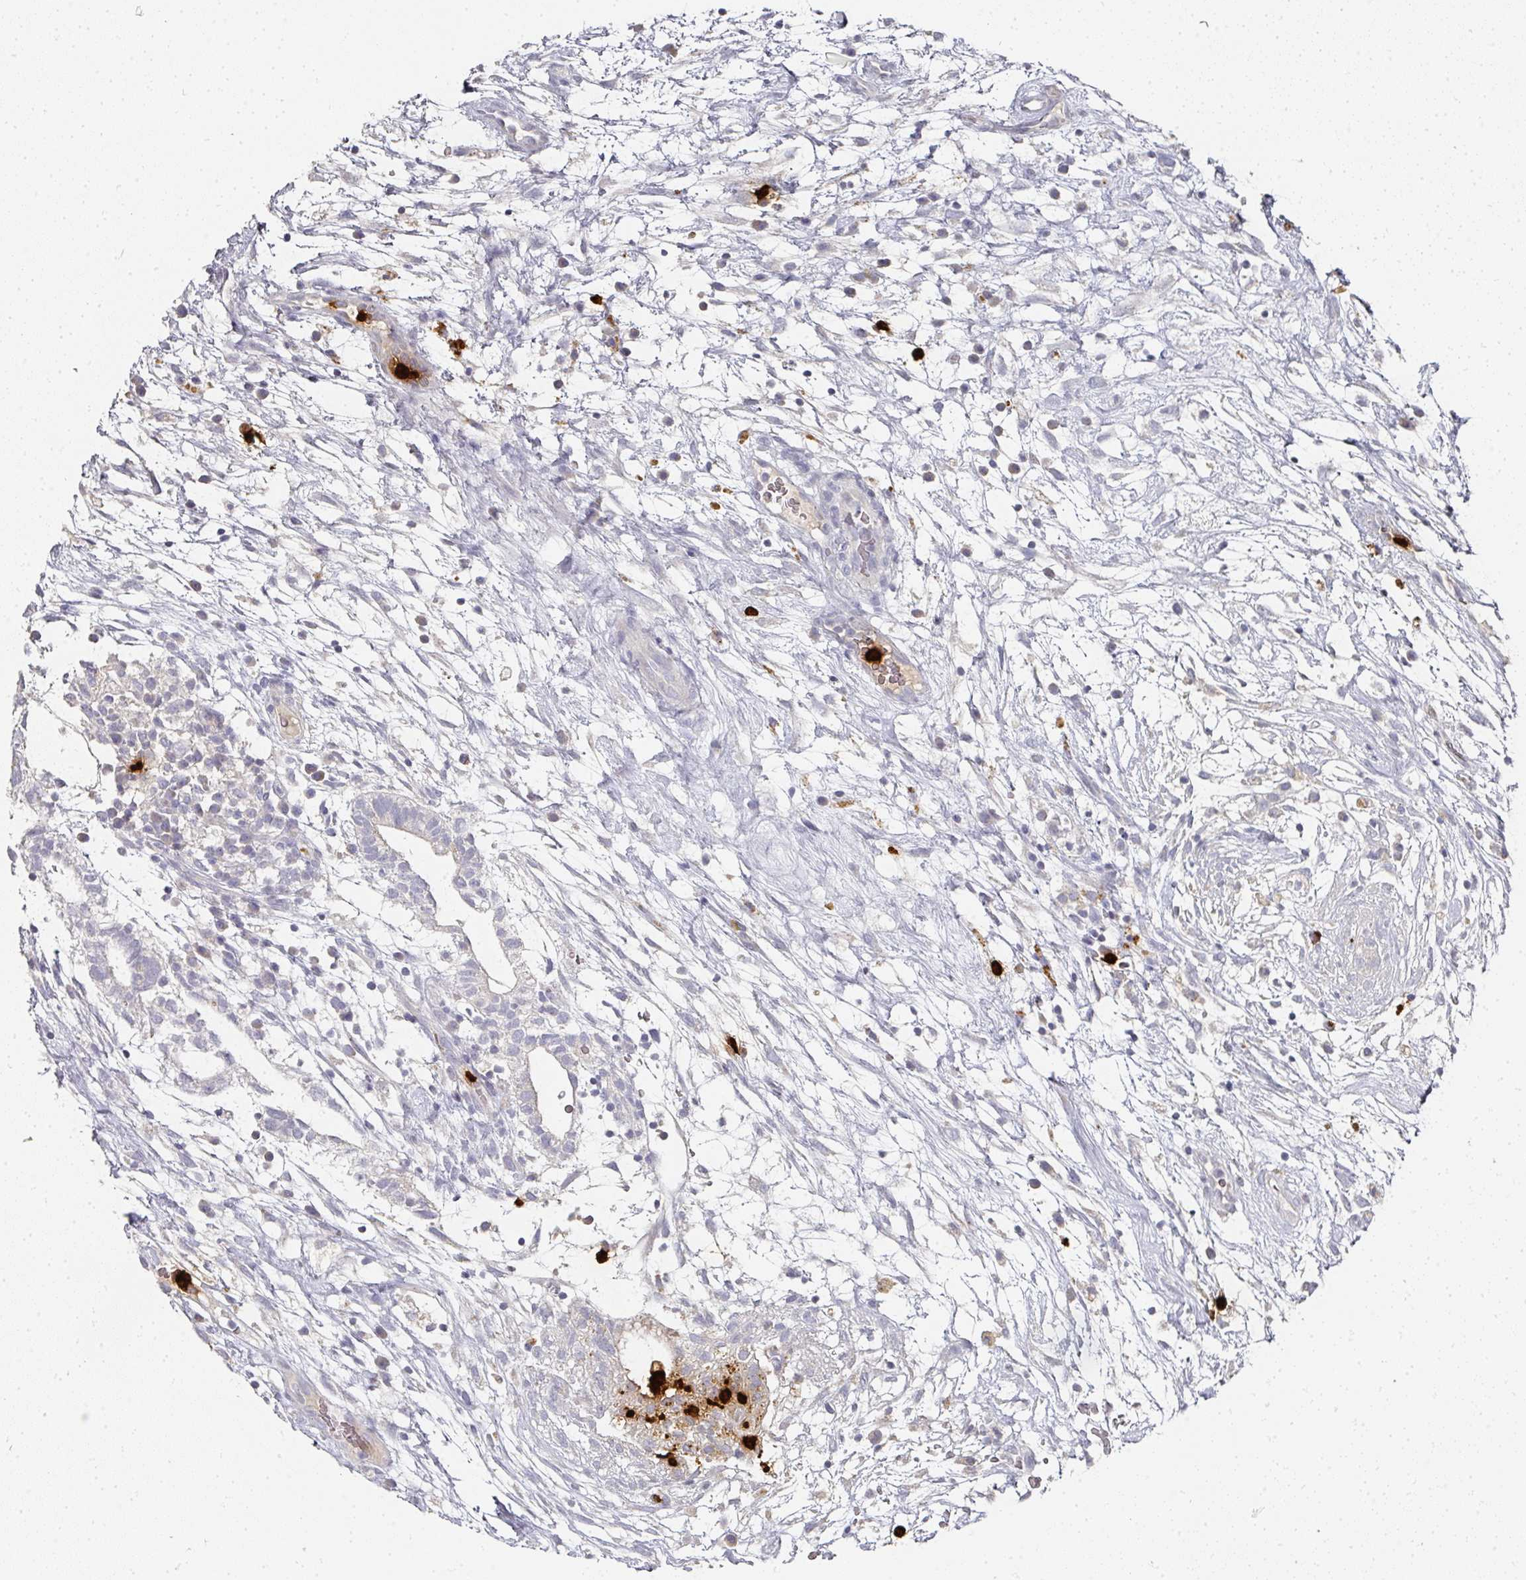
{"staining": {"intensity": "negative", "quantity": "none", "location": "none"}, "tissue": "testis cancer", "cell_type": "Tumor cells", "image_type": "cancer", "snomed": [{"axis": "morphology", "description": "Carcinoma, Embryonal, NOS"}, {"axis": "topography", "description": "Testis"}], "caption": "Immunohistochemical staining of testis cancer demonstrates no significant staining in tumor cells.", "gene": "CAMP", "patient": {"sex": "male", "age": 32}}